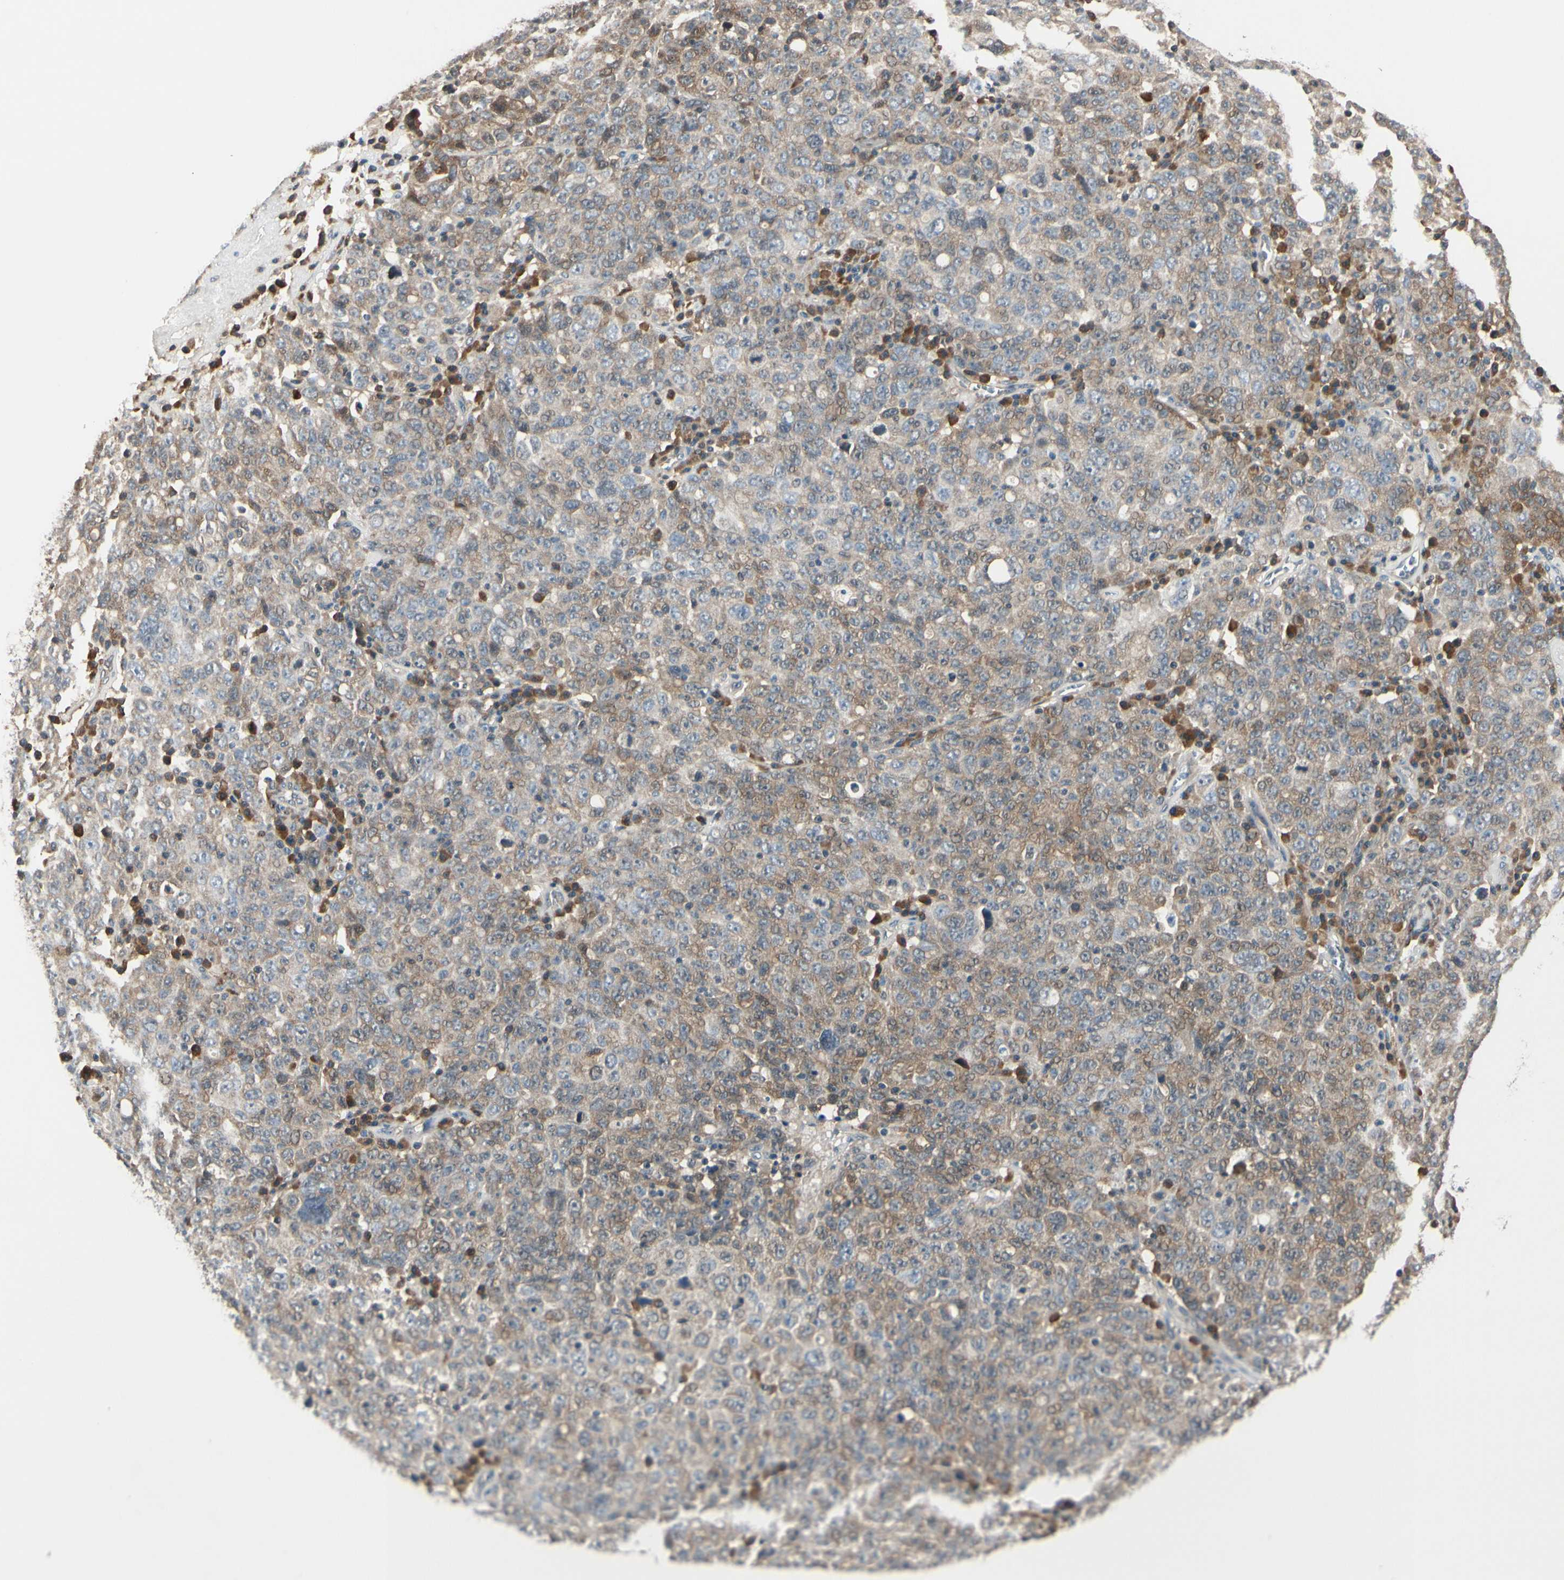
{"staining": {"intensity": "weak", "quantity": ">75%", "location": "cytoplasmic/membranous"}, "tissue": "ovarian cancer", "cell_type": "Tumor cells", "image_type": "cancer", "snomed": [{"axis": "morphology", "description": "Carcinoma, endometroid"}, {"axis": "topography", "description": "Ovary"}], "caption": "The immunohistochemical stain highlights weak cytoplasmic/membranous expression in tumor cells of ovarian cancer (endometroid carcinoma) tissue.", "gene": "RASGRF1", "patient": {"sex": "female", "age": 62}}